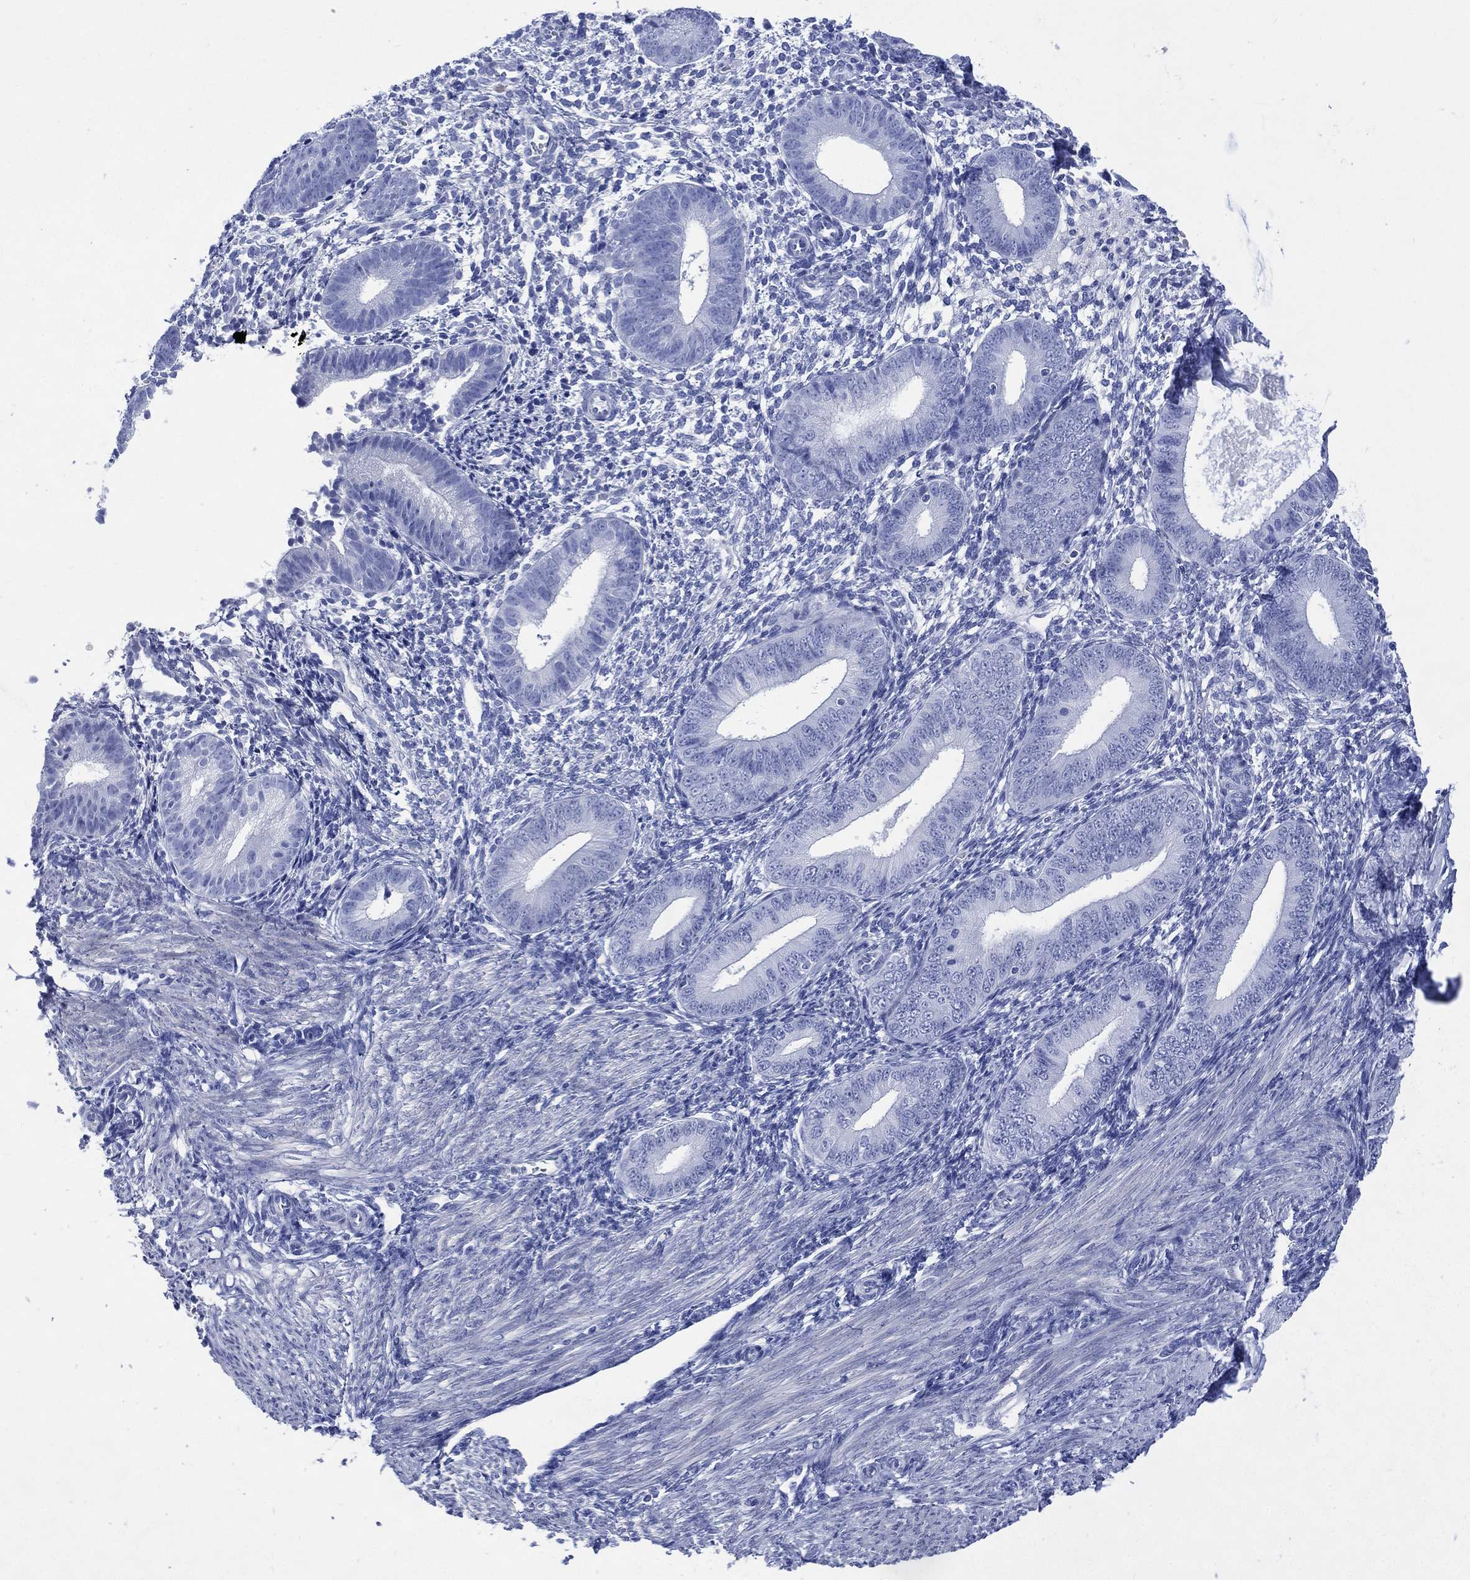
{"staining": {"intensity": "negative", "quantity": "none", "location": "none"}, "tissue": "endometrium", "cell_type": "Cells in endometrial stroma", "image_type": "normal", "snomed": [{"axis": "morphology", "description": "Normal tissue, NOS"}, {"axis": "topography", "description": "Endometrium"}], "caption": "IHC of normal endometrium demonstrates no staining in cells in endometrial stroma.", "gene": "SHCBP1L", "patient": {"sex": "female", "age": 39}}